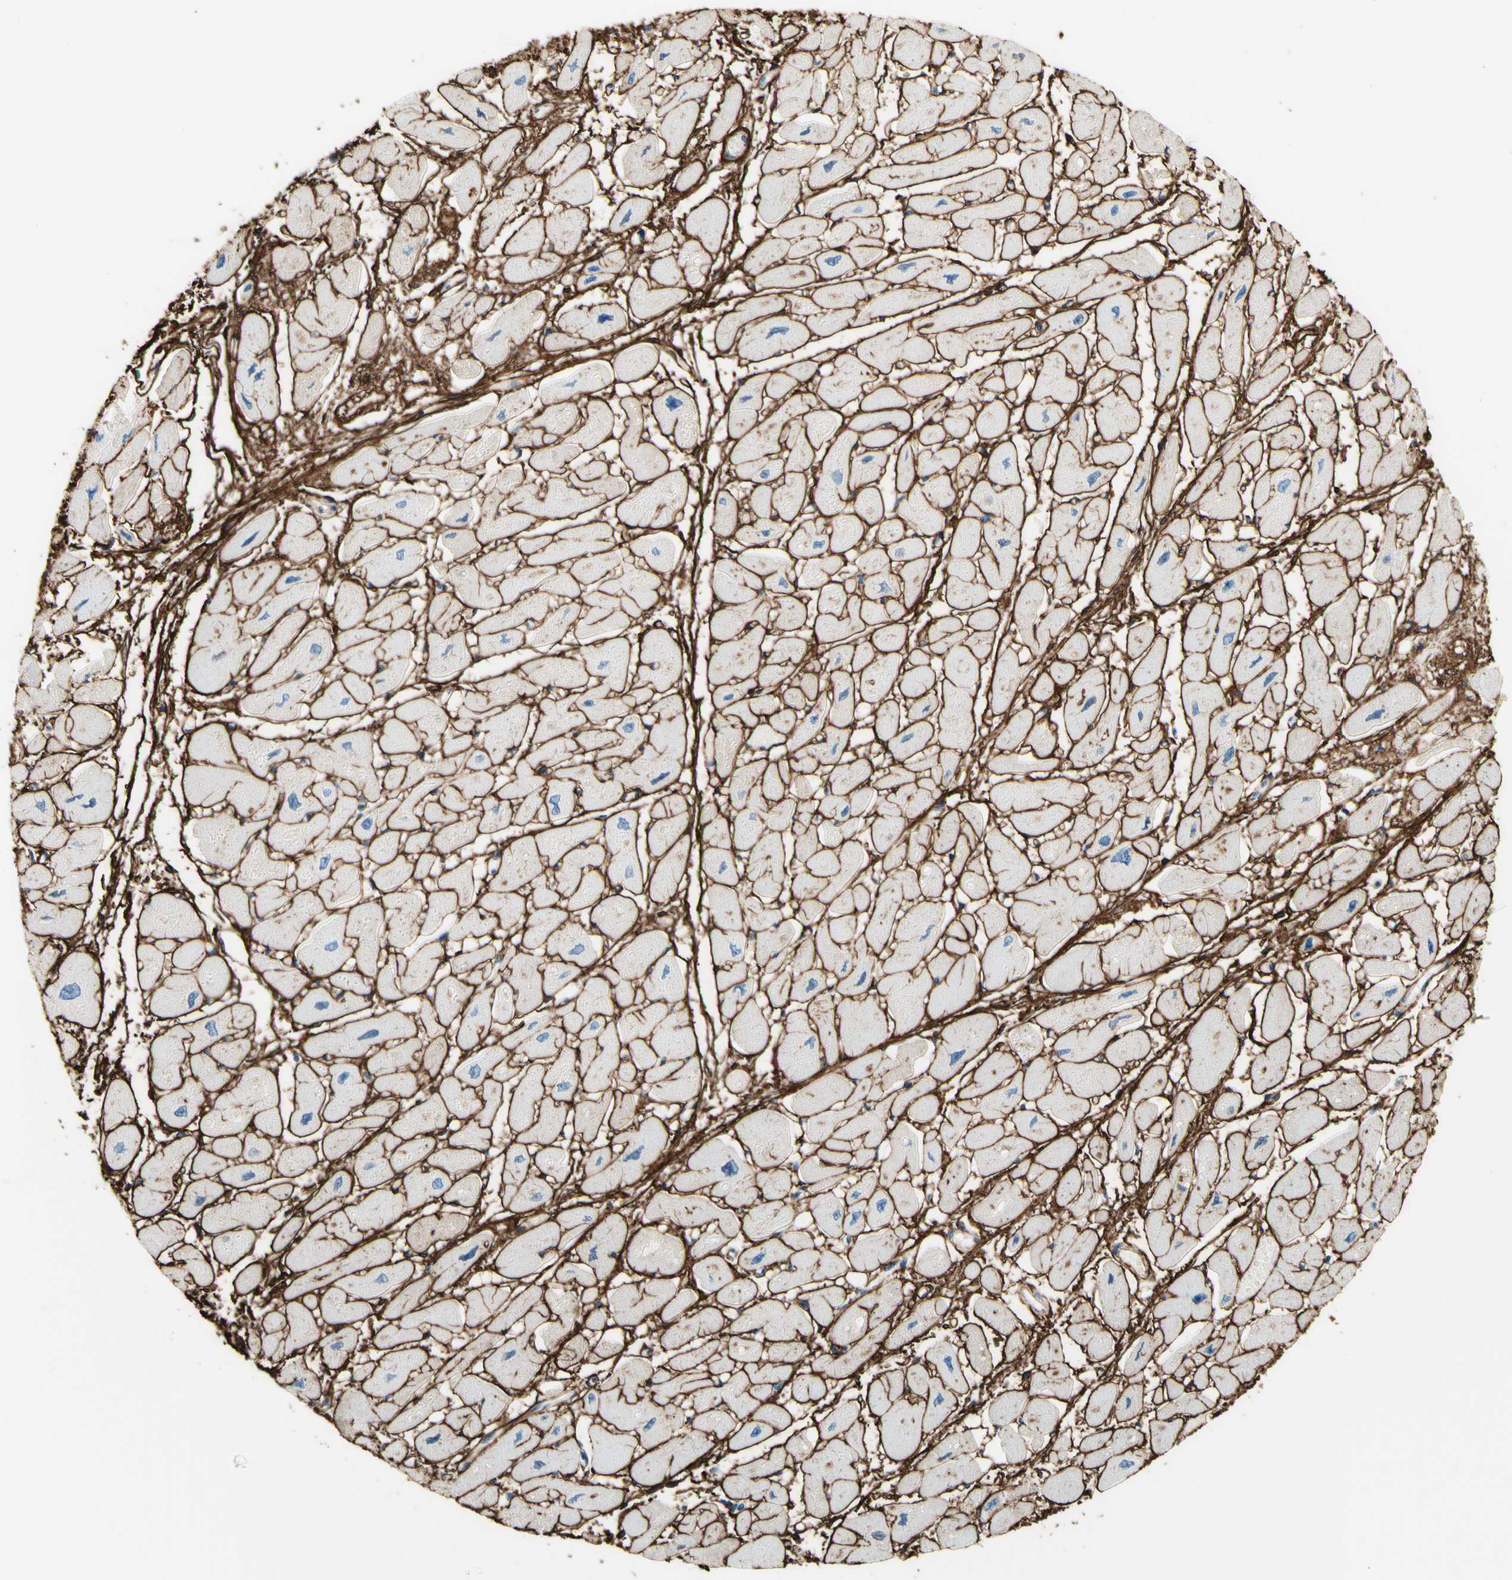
{"staining": {"intensity": "negative", "quantity": "none", "location": "none"}, "tissue": "heart muscle", "cell_type": "Cardiomyocytes", "image_type": "normal", "snomed": [{"axis": "morphology", "description": "Normal tissue, NOS"}, {"axis": "topography", "description": "Heart"}], "caption": "Cardiomyocytes show no significant protein staining in unremarkable heart muscle. The staining is performed using DAB (3,3'-diaminobenzidine) brown chromogen with nuclei counter-stained in using hematoxylin.", "gene": "MFAP5", "patient": {"sex": "female", "age": 54}}